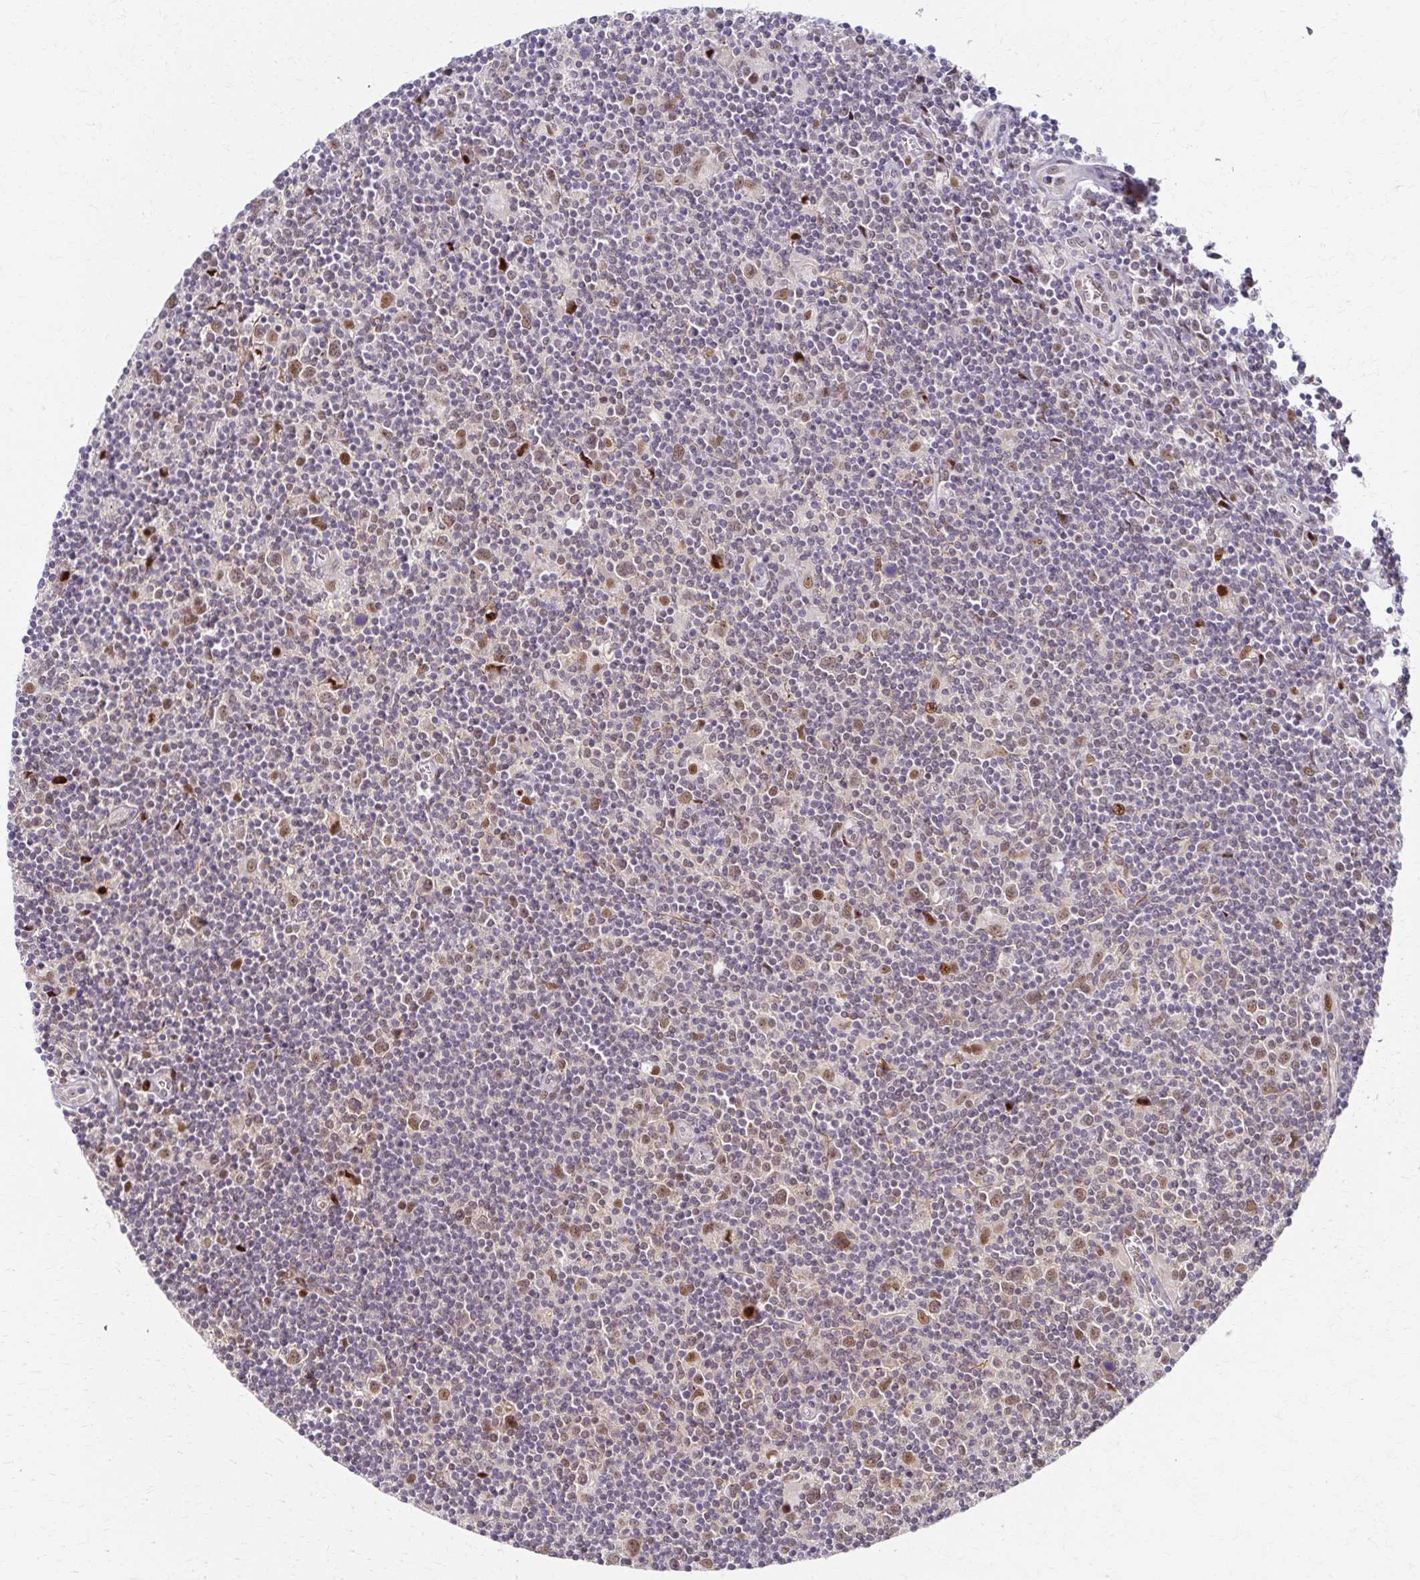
{"staining": {"intensity": "moderate", "quantity": ">75%", "location": "nuclear"}, "tissue": "lymphoma", "cell_type": "Tumor cells", "image_type": "cancer", "snomed": [{"axis": "morphology", "description": "Hodgkin's disease, NOS"}, {"axis": "topography", "description": "Lymph node"}], "caption": "Brown immunohistochemical staining in human lymphoma shows moderate nuclear expression in about >75% of tumor cells. Using DAB (brown) and hematoxylin (blue) stains, captured at high magnification using brightfield microscopy.", "gene": "PSMD7", "patient": {"sex": "male", "age": 40}}